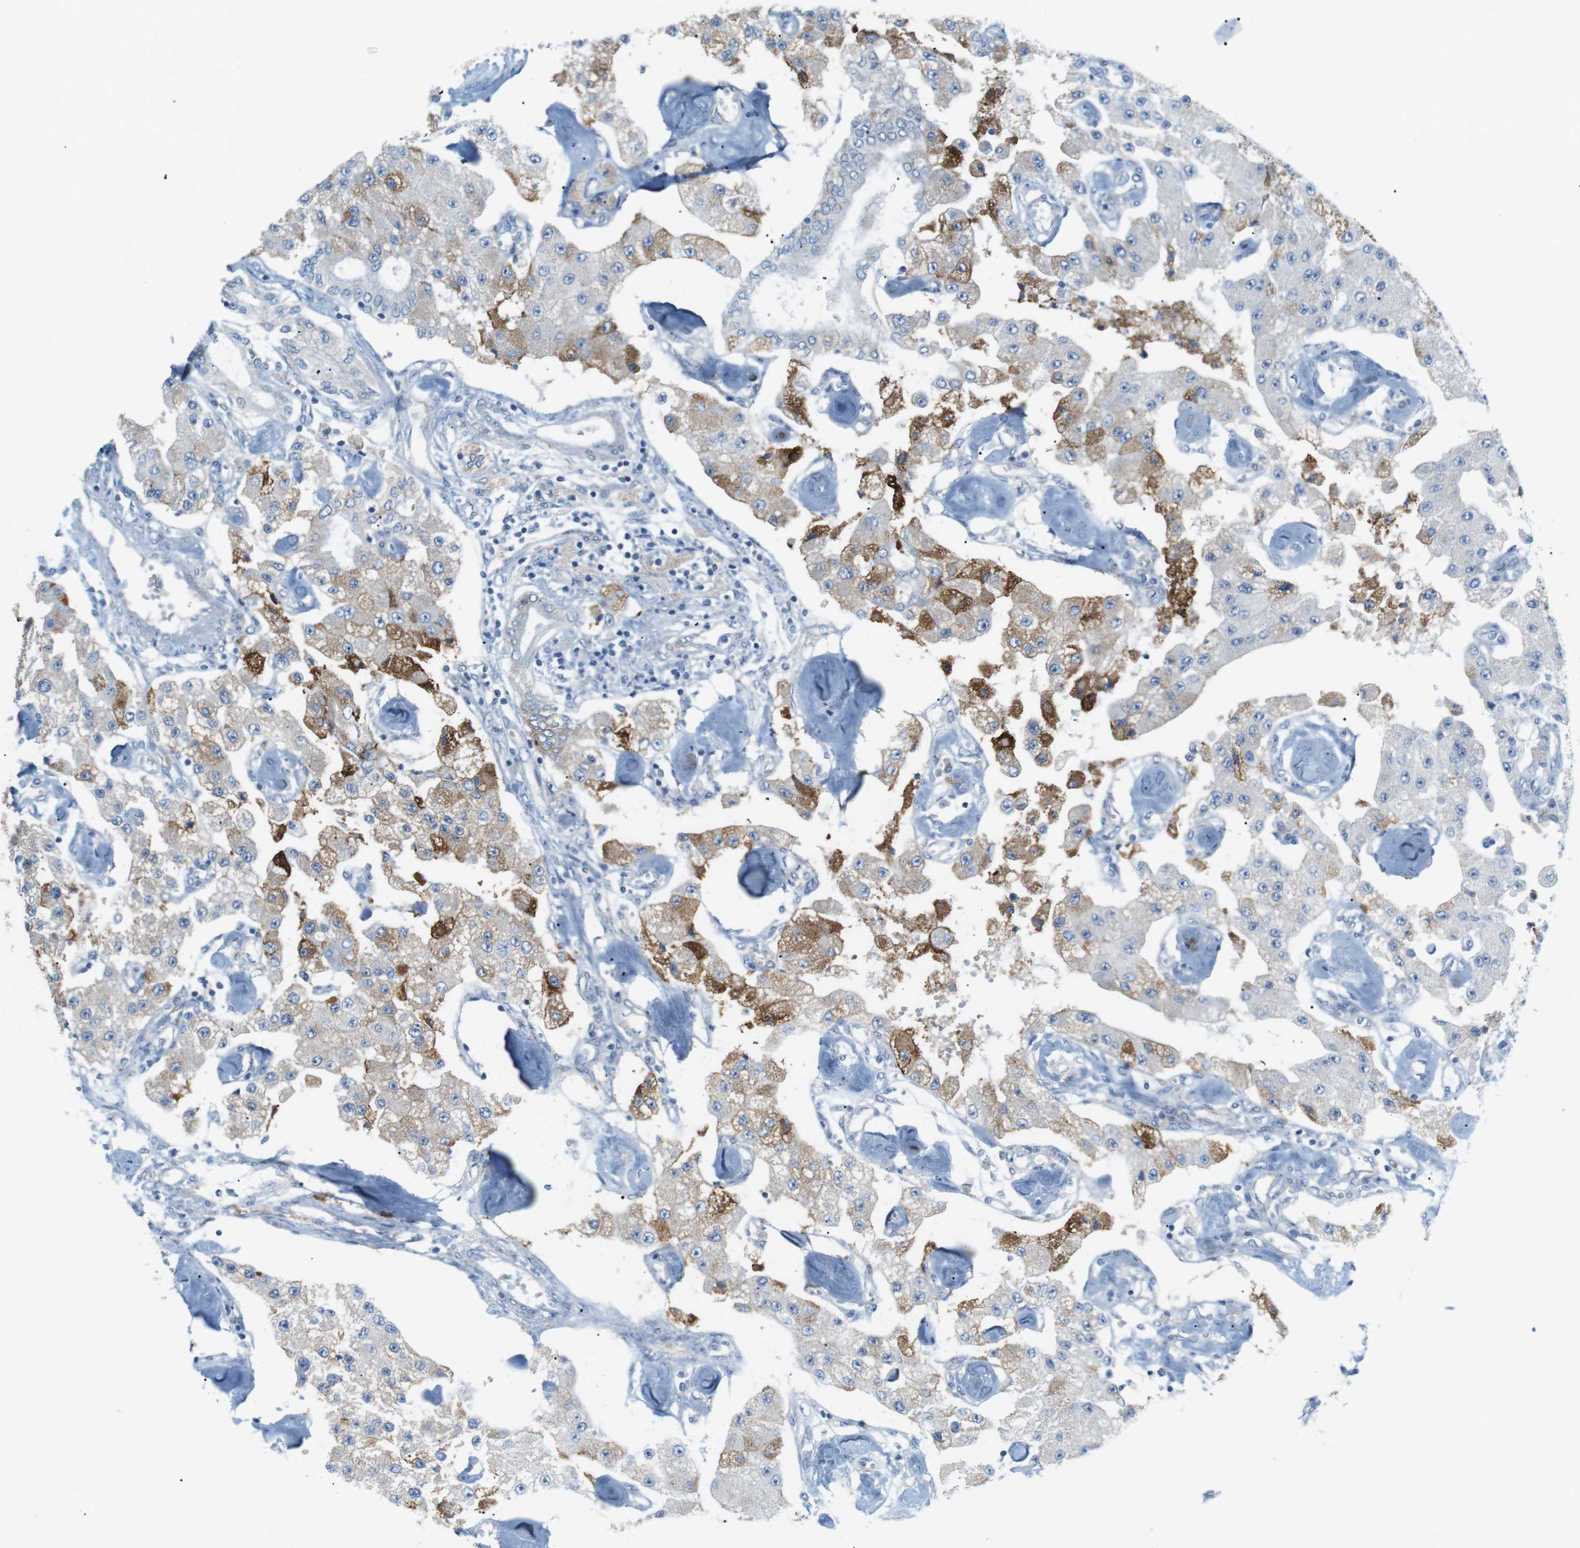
{"staining": {"intensity": "moderate", "quantity": "25%-75%", "location": "cytoplasmic/membranous"}, "tissue": "carcinoid", "cell_type": "Tumor cells", "image_type": "cancer", "snomed": [{"axis": "morphology", "description": "Carcinoid, malignant, NOS"}, {"axis": "topography", "description": "Pancreas"}], "caption": "A photomicrograph showing moderate cytoplasmic/membranous expression in about 25%-75% of tumor cells in carcinoid, as visualized by brown immunohistochemical staining.", "gene": "VAMP1", "patient": {"sex": "male", "age": 41}}